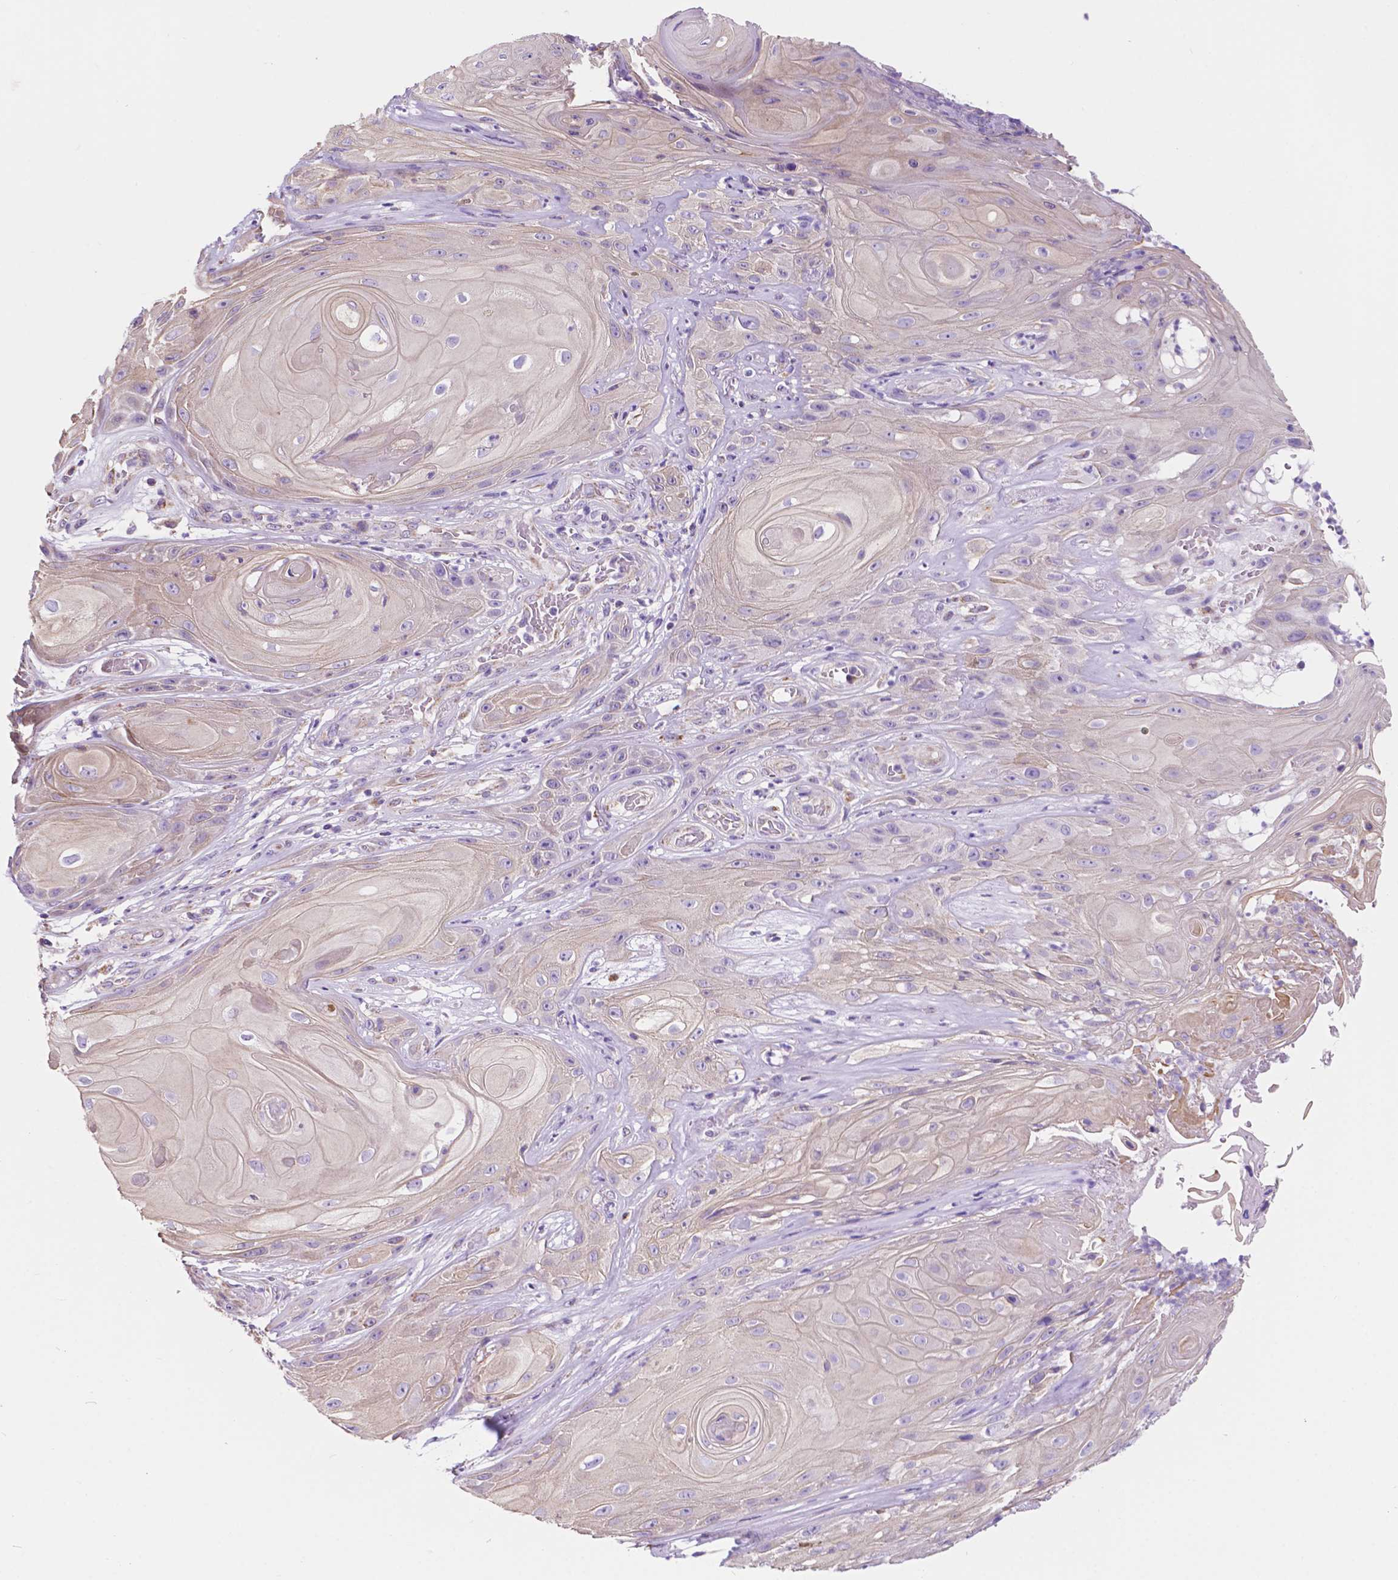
{"staining": {"intensity": "weak", "quantity": "<25%", "location": "cytoplasmic/membranous"}, "tissue": "skin cancer", "cell_type": "Tumor cells", "image_type": "cancer", "snomed": [{"axis": "morphology", "description": "Squamous cell carcinoma, NOS"}, {"axis": "topography", "description": "Skin"}], "caption": "Tumor cells show no significant positivity in skin cancer.", "gene": "TRPV5", "patient": {"sex": "male", "age": 62}}